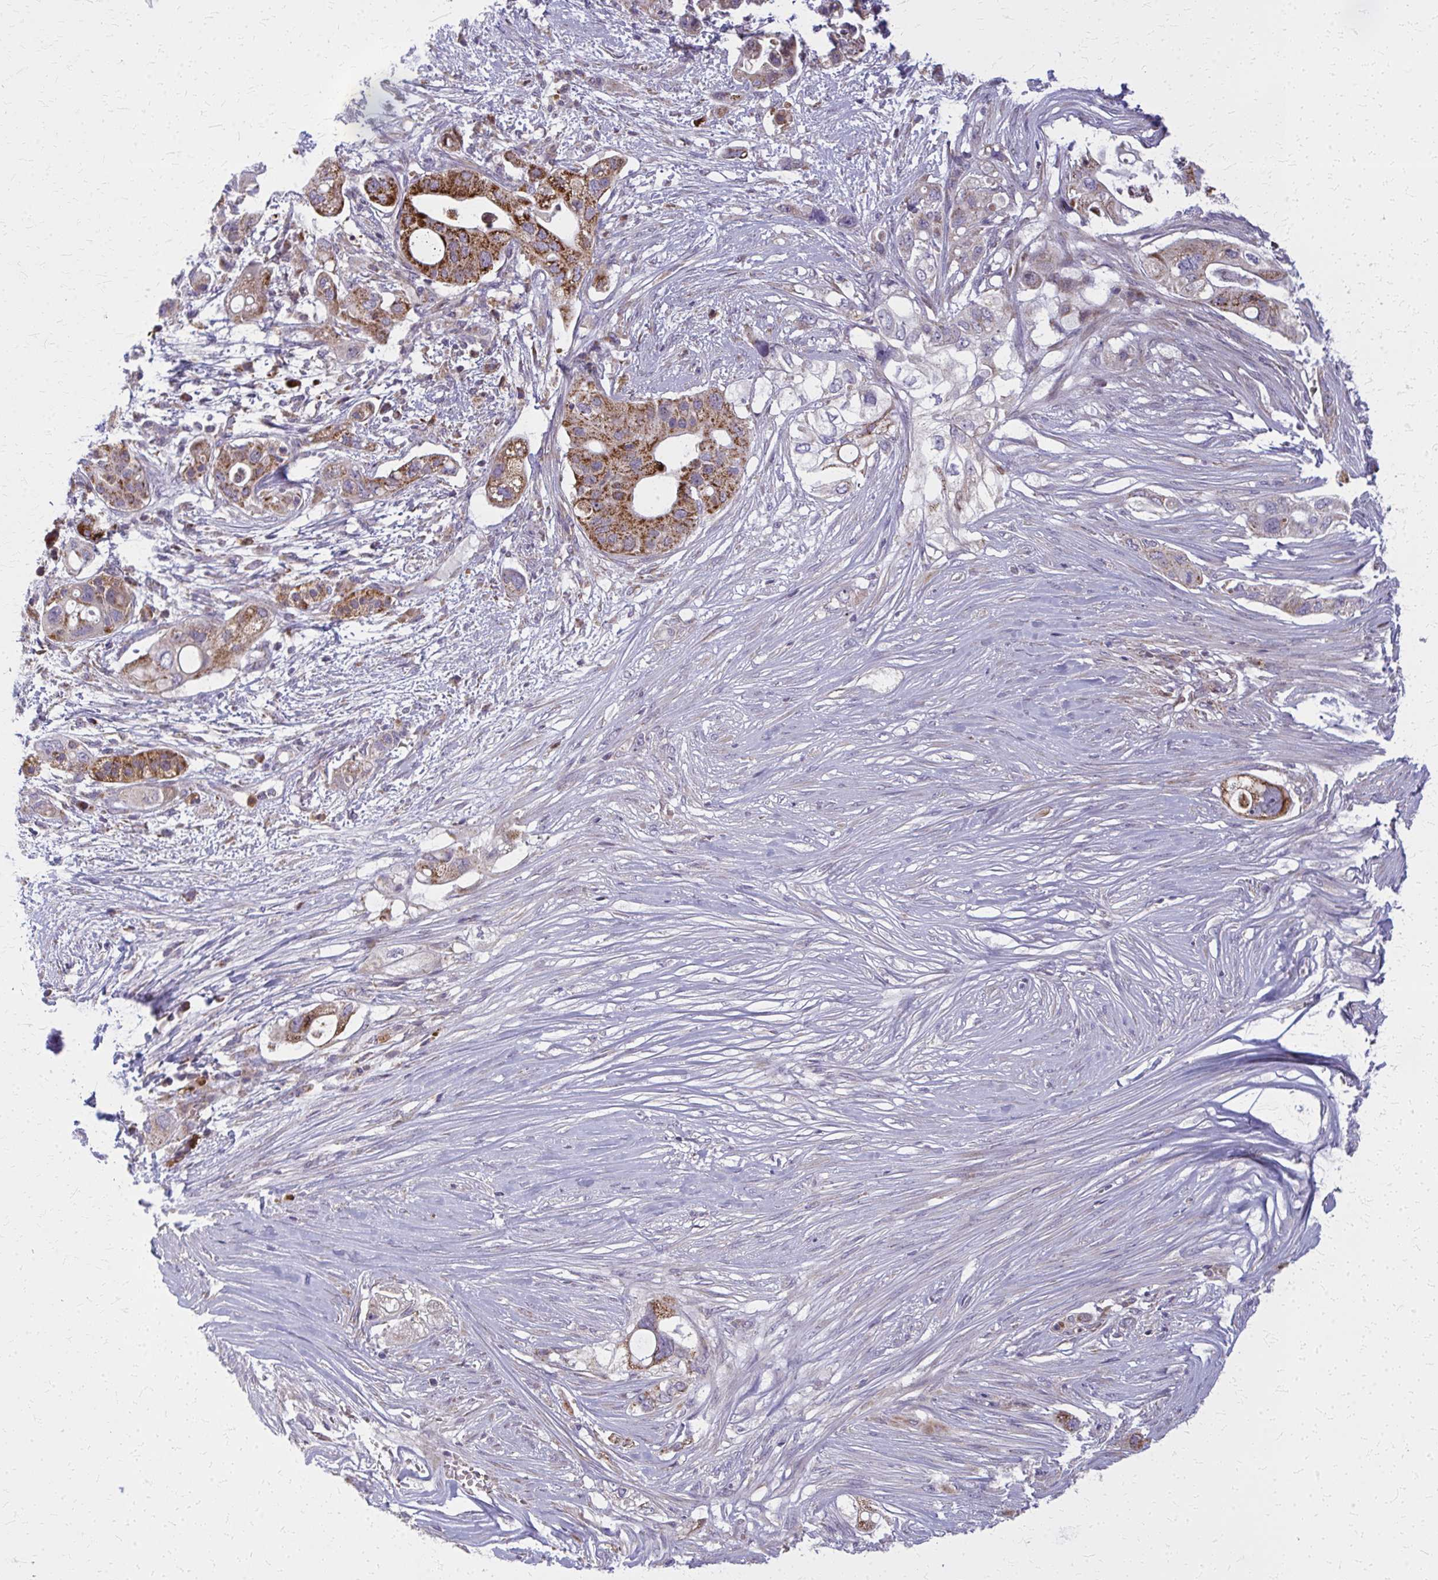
{"staining": {"intensity": "strong", "quantity": "25%-75%", "location": "cytoplasmic/membranous"}, "tissue": "pancreatic cancer", "cell_type": "Tumor cells", "image_type": "cancer", "snomed": [{"axis": "morphology", "description": "Adenocarcinoma, NOS"}, {"axis": "topography", "description": "Pancreas"}], "caption": "Brown immunohistochemical staining in human pancreatic cancer (adenocarcinoma) displays strong cytoplasmic/membranous expression in approximately 25%-75% of tumor cells.", "gene": "MCCC1", "patient": {"sex": "female", "age": 72}}